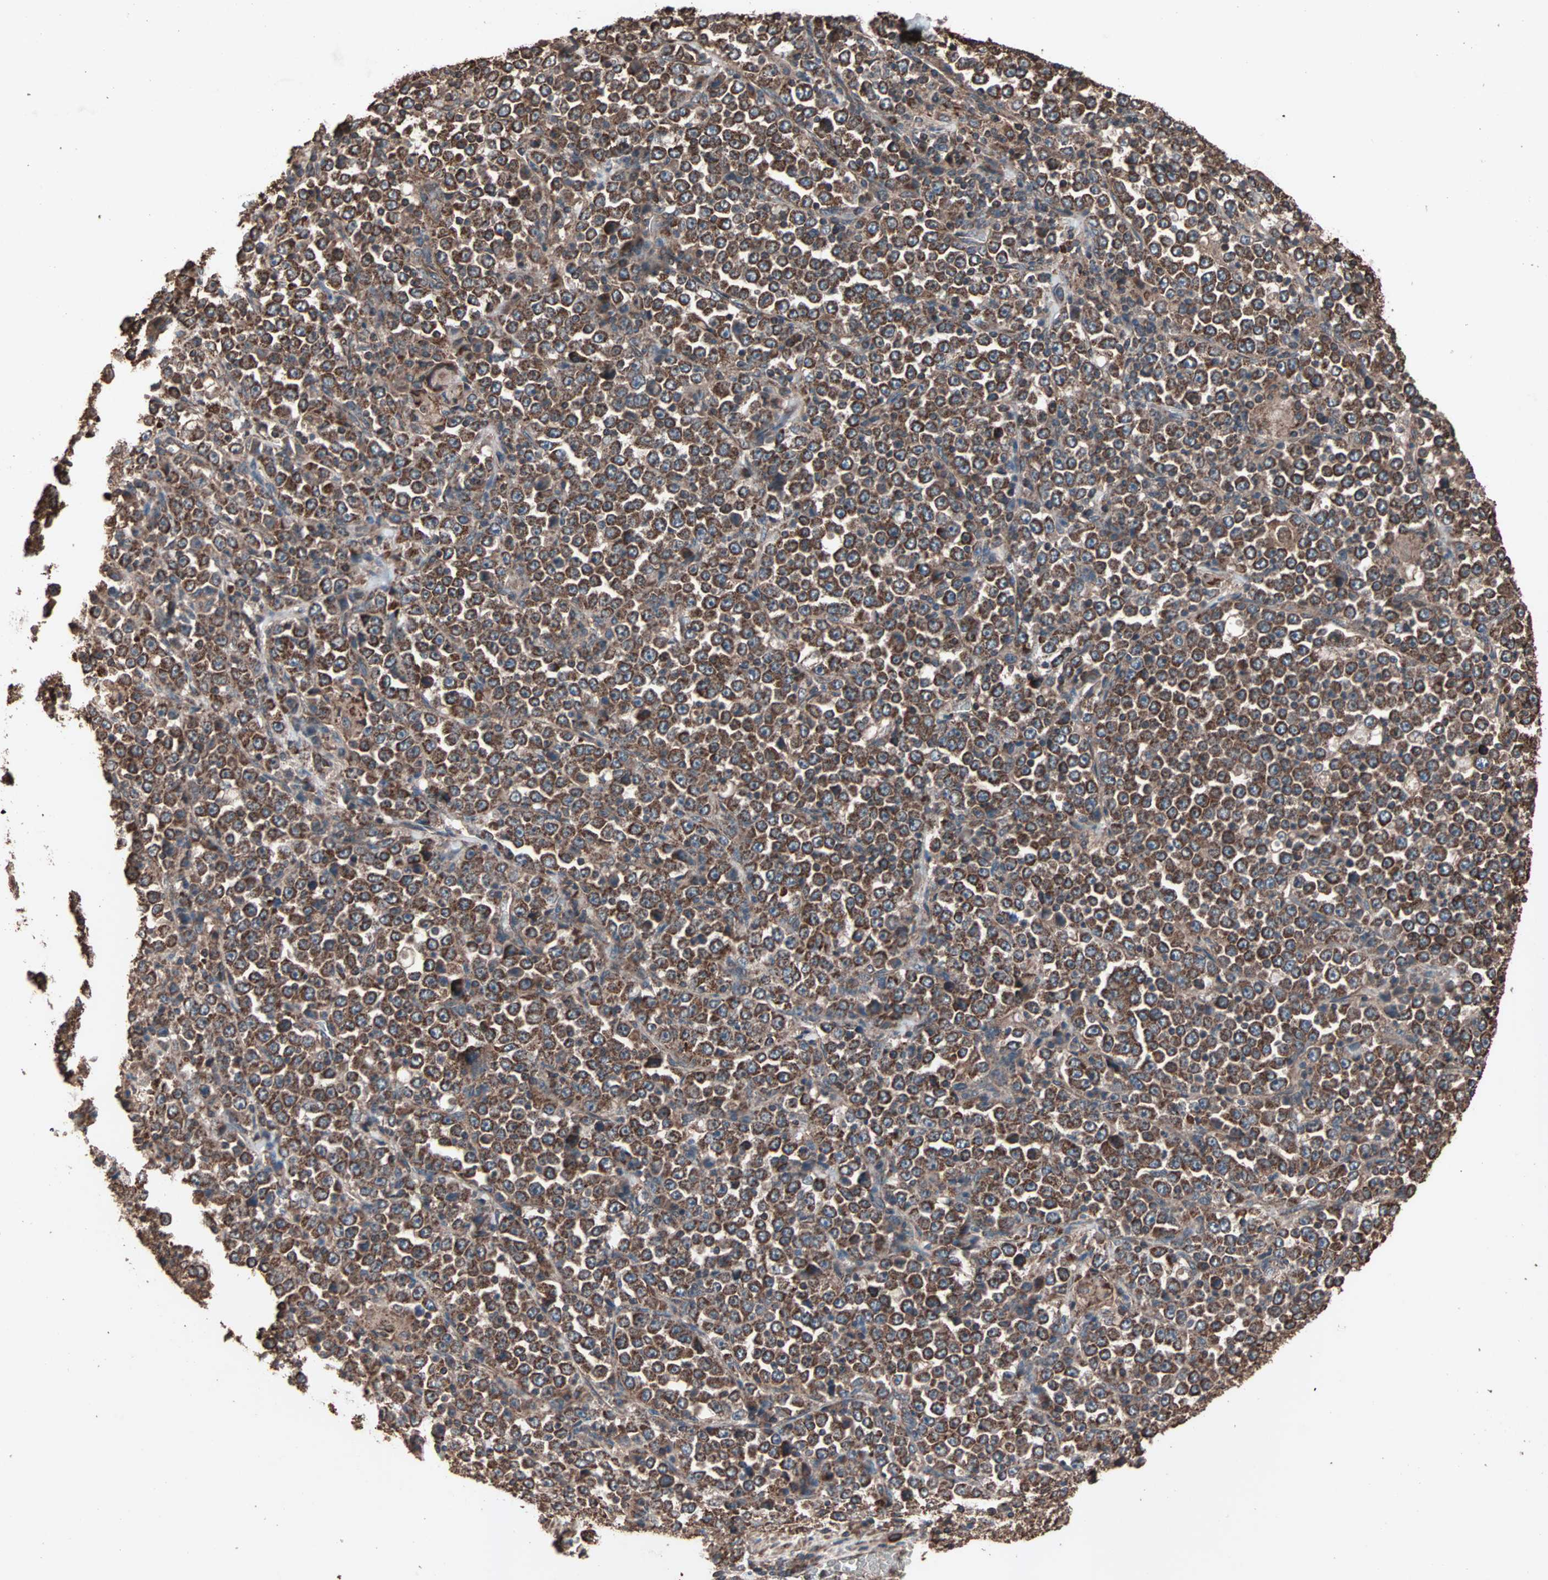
{"staining": {"intensity": "strong", "quantity": ">75%", "location": "cytoplasmic/membranous"}, "tissue": "stomach cancer", "cell_type": "Tumor cells", "image_type": "cancer", "snomed": [{"axis": "morphology", "description": "Normal tissue, NOS"}, {"axis": "morphology", "description": "Adenocarcinoma, NOS"}, {"axis": "topography", "description": "Stomach, upper"}, {"axis": "topography", "description": "Stomach"}], "caption": "DAB (3,3'-diaminobenzidine) immunohistochemical staining of human adenocarcinoma (stomach) displays strong cytoplasmic/membranous protein staining in about >75% of tumor cells. (DAB IHC, brown staining for protein, blue staining for nuclei).", "gene": "MRPL2", "patient": {"sex": "male", "age": 59}}